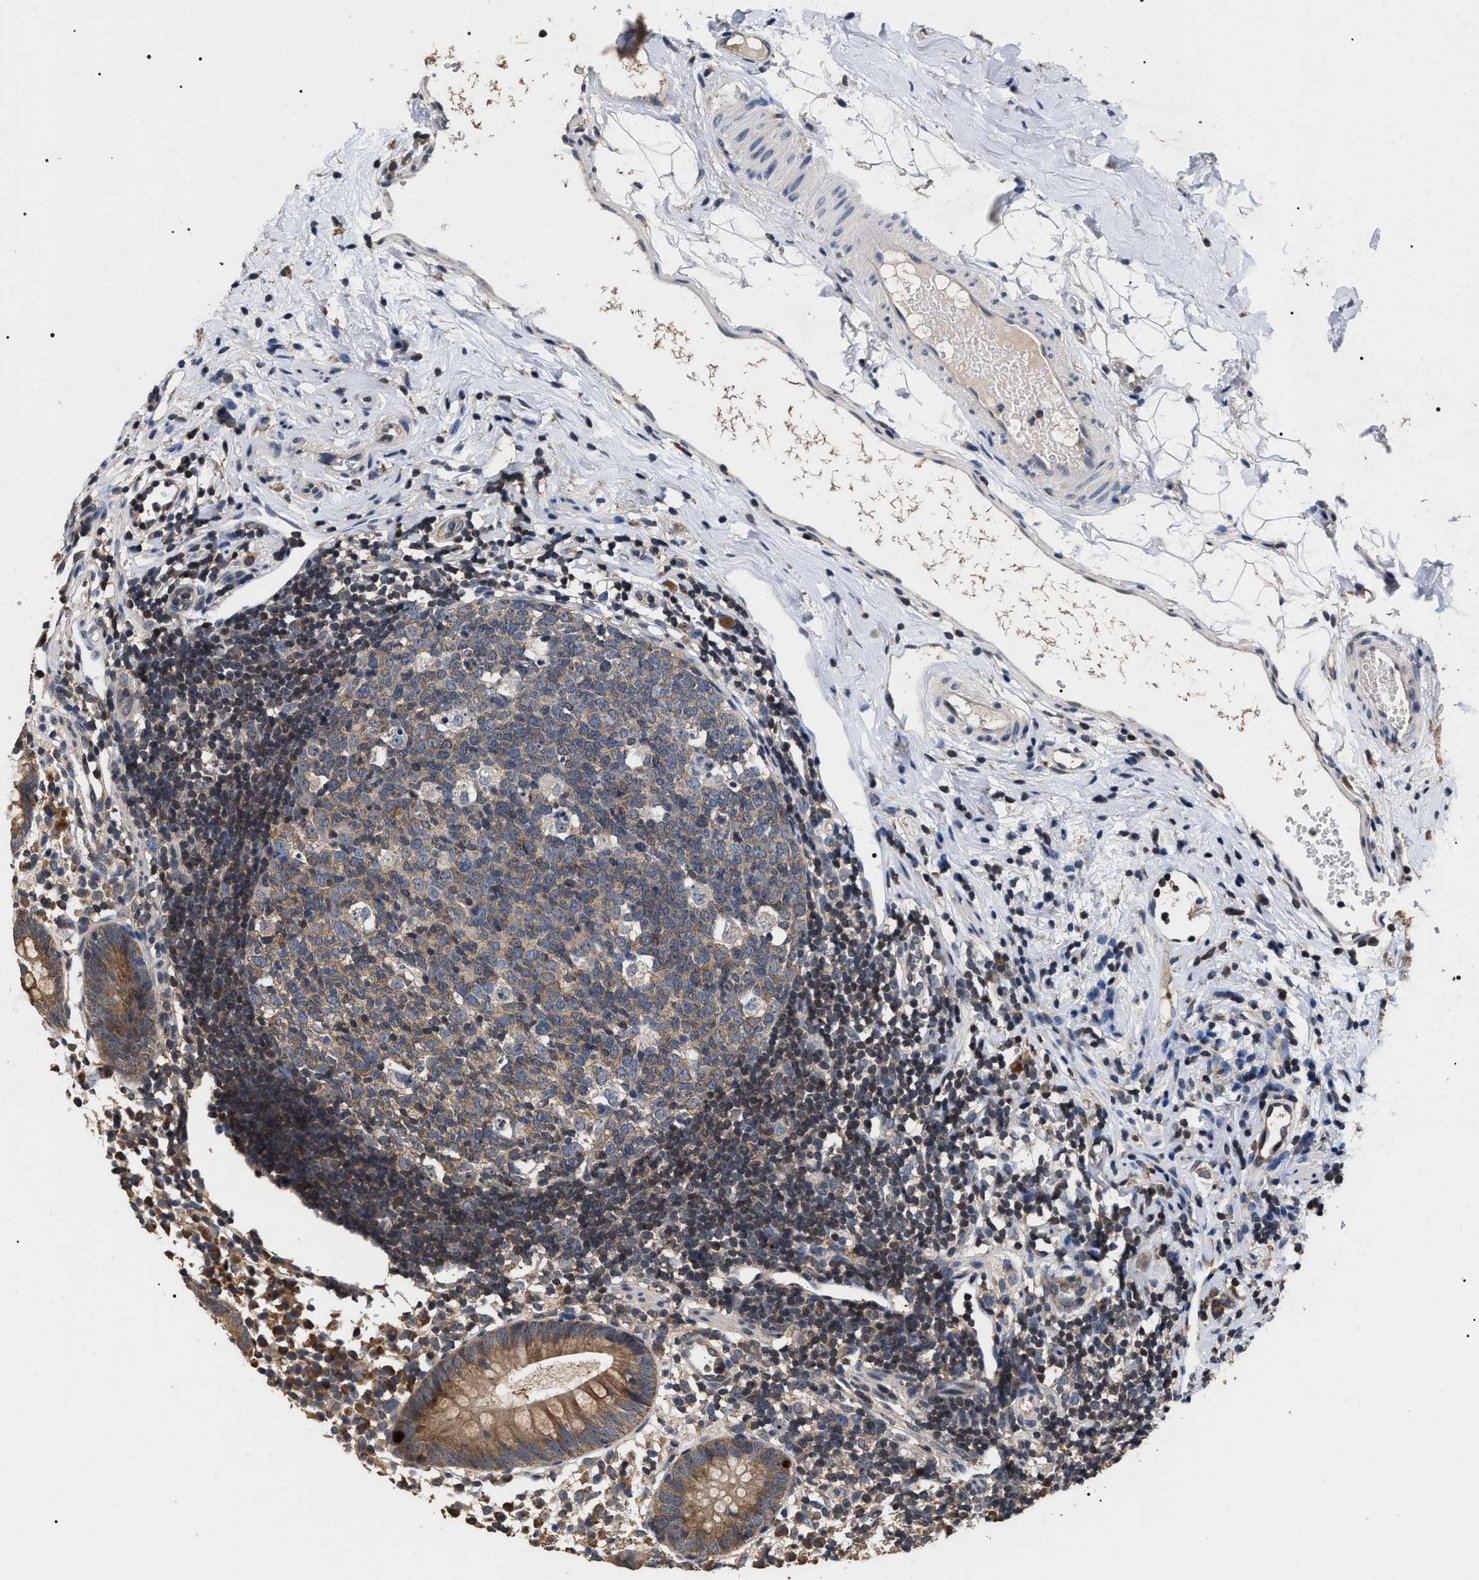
{"staining": {"intensity": "moderate", "quantity": ">75%", "location": "cytoplasmic/membranous"}, "tissue": "appendix", "cell_type": "Glandular cells", "image_type": "normal", "snomed": [{"axis": "morphology", "description": "Normal tissue, NOS"}, {"axis": "topography", "description": "Appendix"}], "caption": "Human appendix stained for a protein (brown) exhibits moderate cytoplasmic/membranous positive positivity in about >75% of glandular cells.", "gene": "UPF3A", "patient": {"sex": "female", "age": 20}}